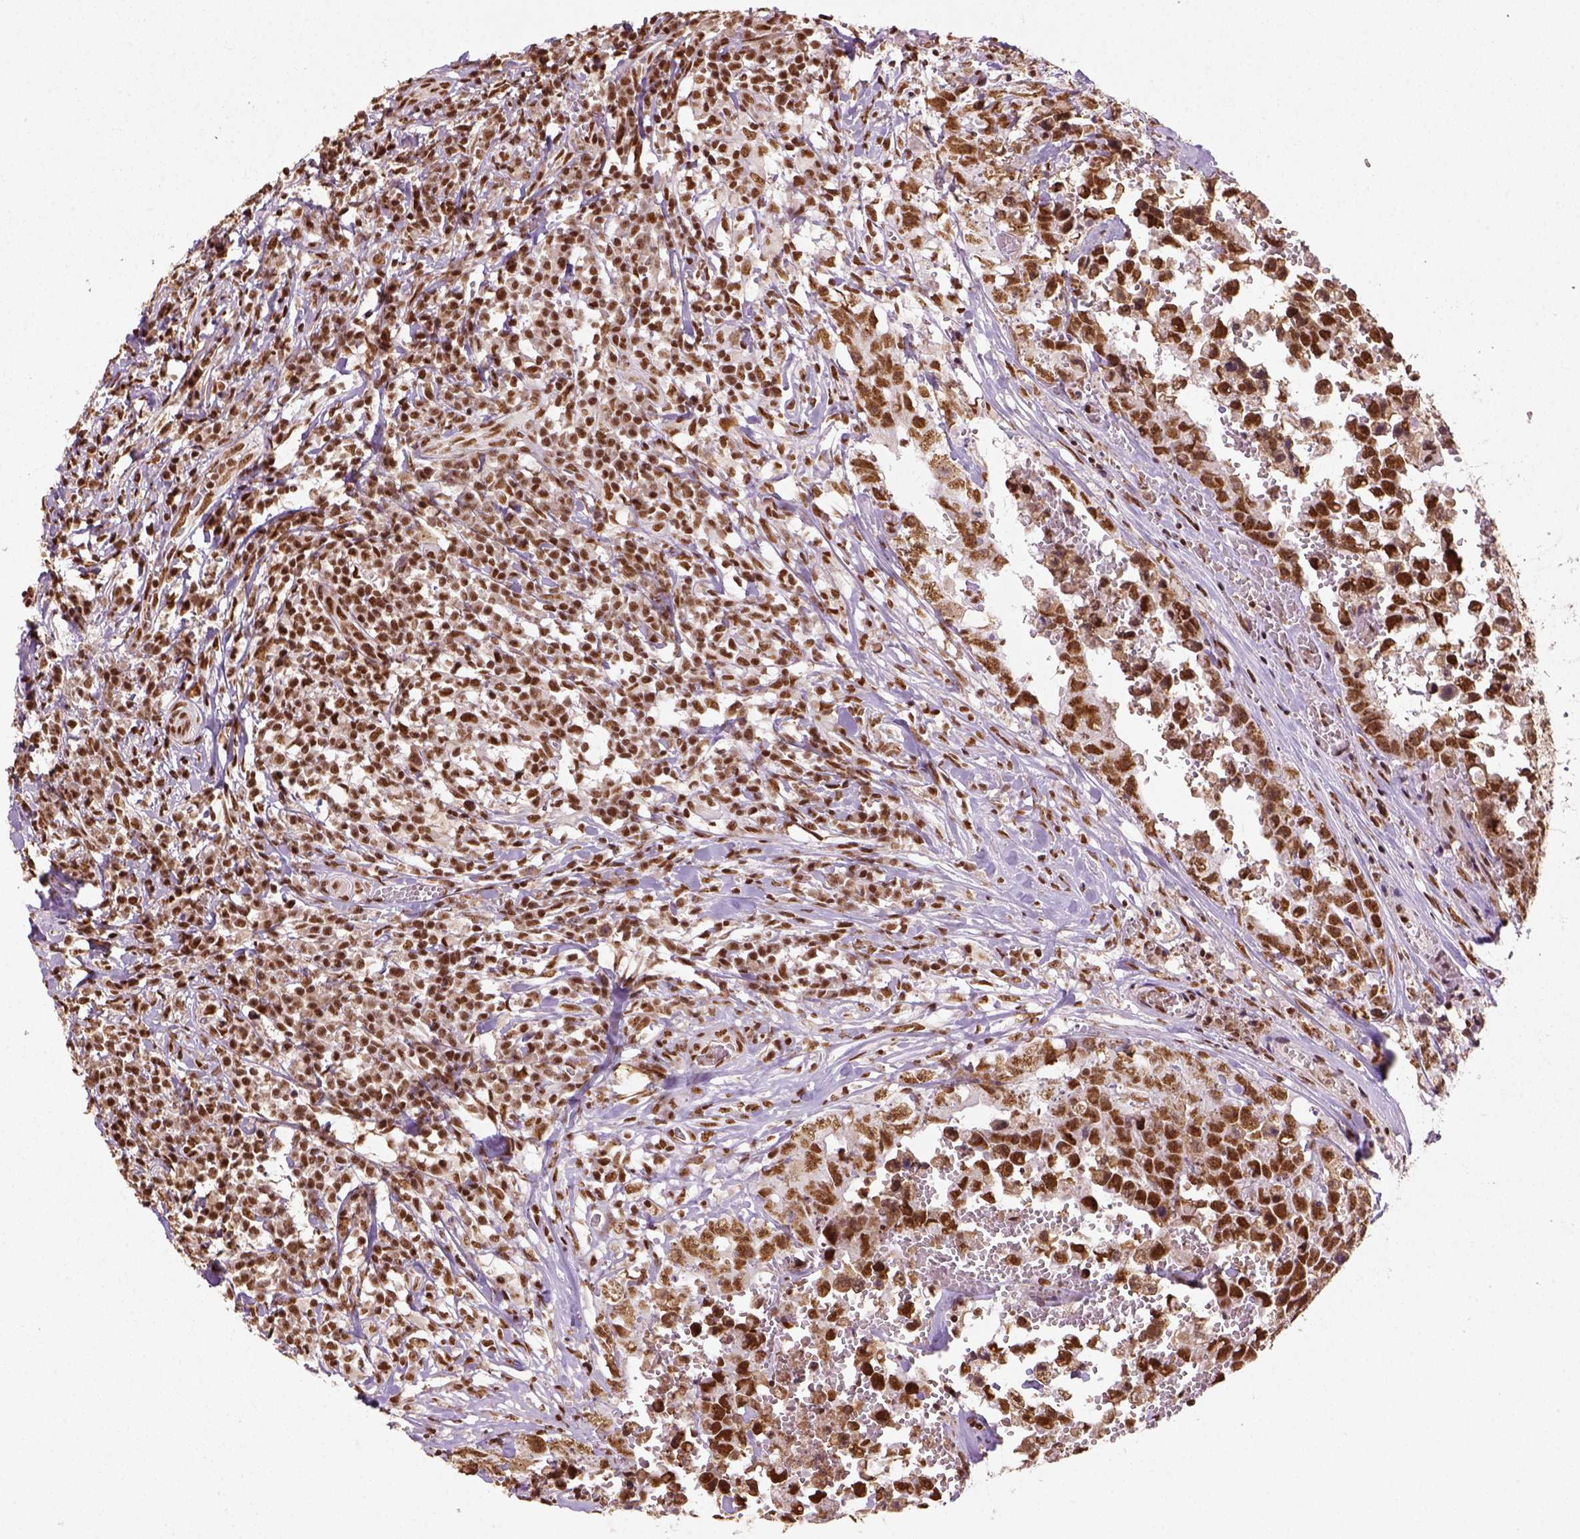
{"staining": {"intensity": "strong", "quantity": ">75%", "location": "nuclear"}, "tissue": "testis cancer", "cell_type": "Tumor cells", "image_type": "cancer", "snomed": [{"axis": "morphology", "description": "Carcinoma, Embryonal, NOS"}, {"axis": "topography", "description": "Testis"}], "caption": "Immunohistochemistry (IHC) histopathology image of testis cancer (embryonal carcinoma) stained for a protein (brown), which reveals high levels of strong nuclear staining in about >75% of tumor cells.", "gene": "CCAR1", "patient": {"sex": "male", "age": 36}}